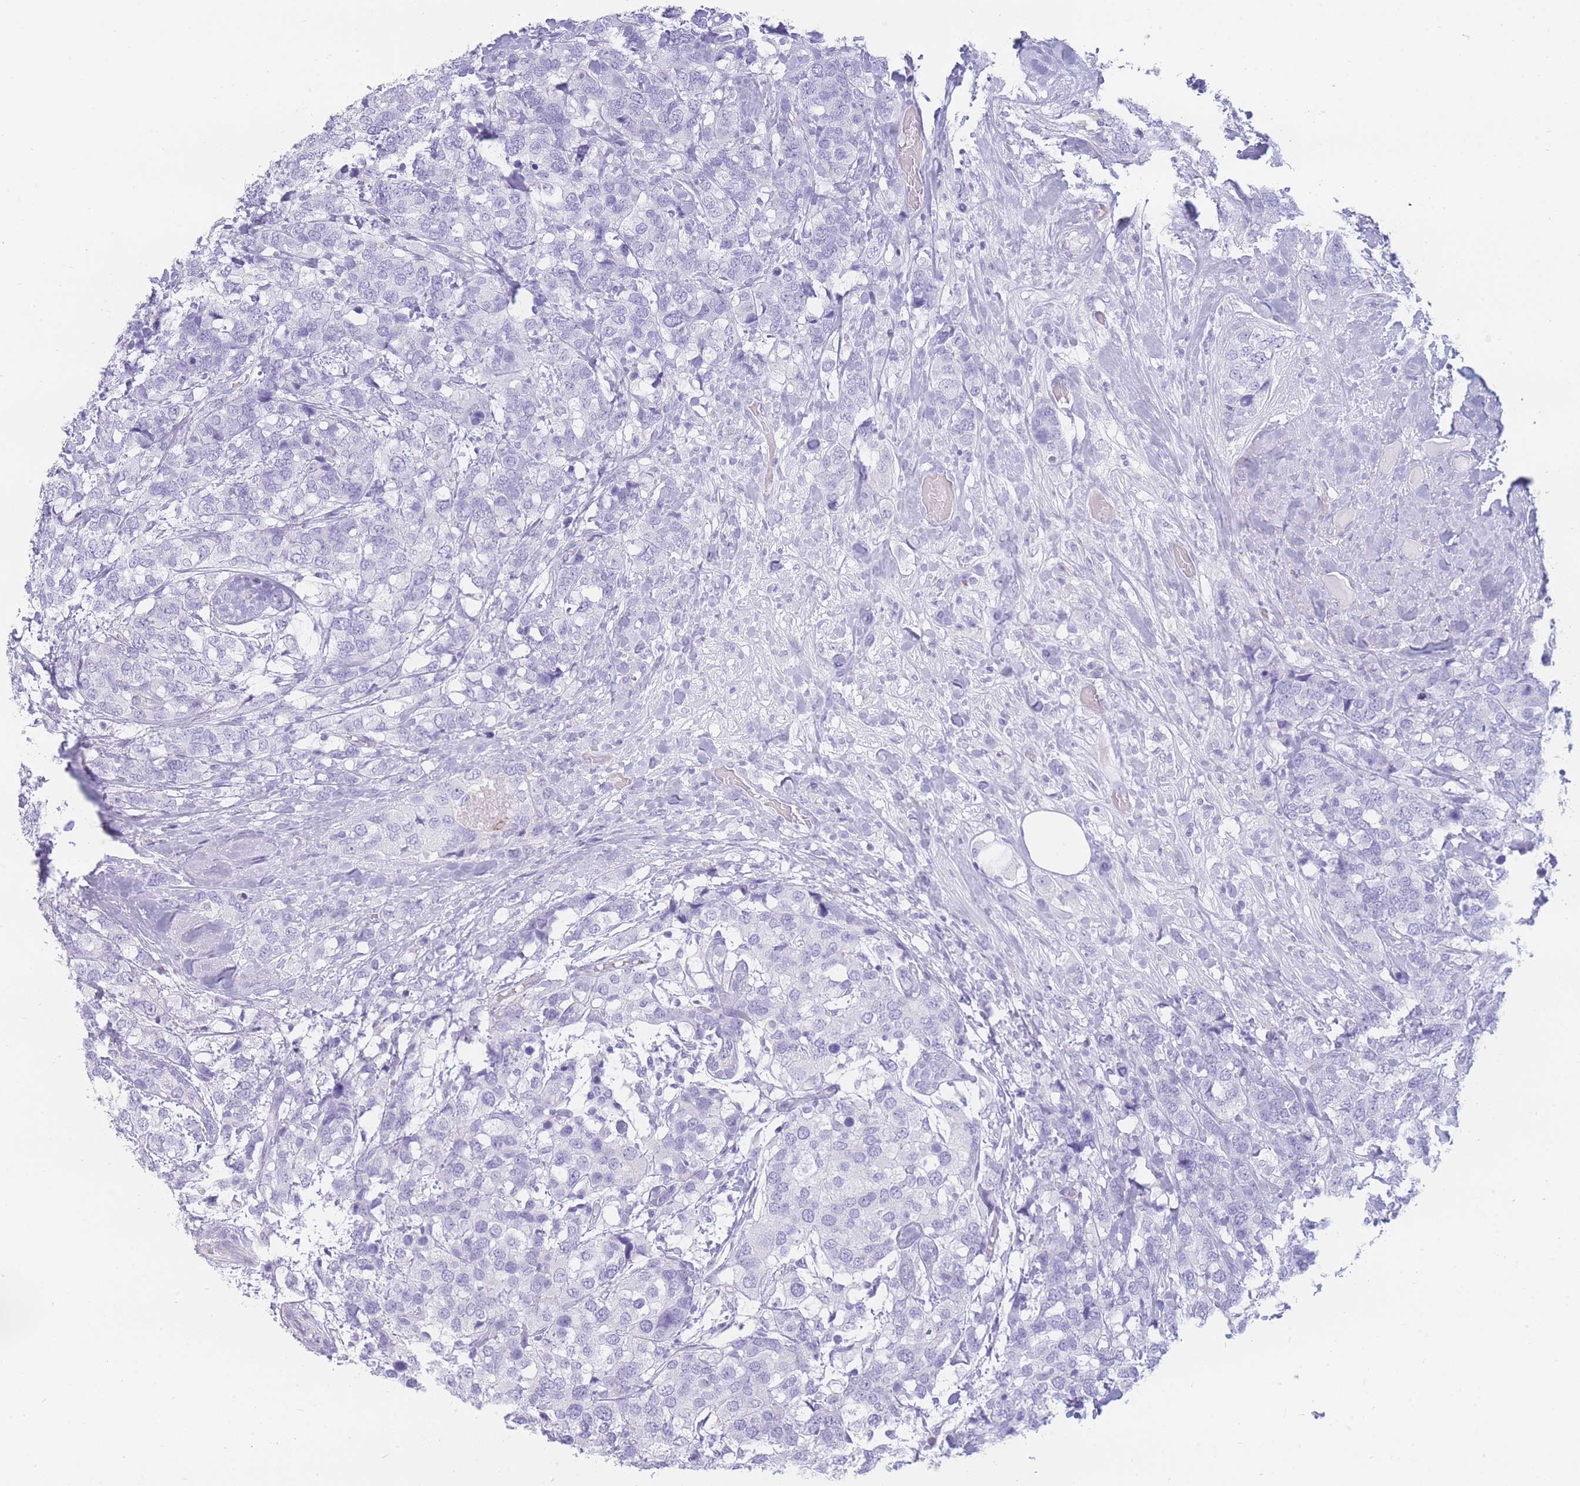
{"staining": {"intensity": "negative", "quantity": "none", "location": "none"}, "tissue": "breast cancer", "cell_type": "Tumor cells", "image_type": "cancer", "snomed": [{"axis": "morphology", "description": "Lobular carcinoma"}, {"axis": "topography", "description": "Breast"}], "caption": "Breast cancer stained for a protein using immunohistochemistry (IHC) shows no expression tumor cells.", "gene": "UPK1A", "patient": {"sex": "female", "age": 59}}